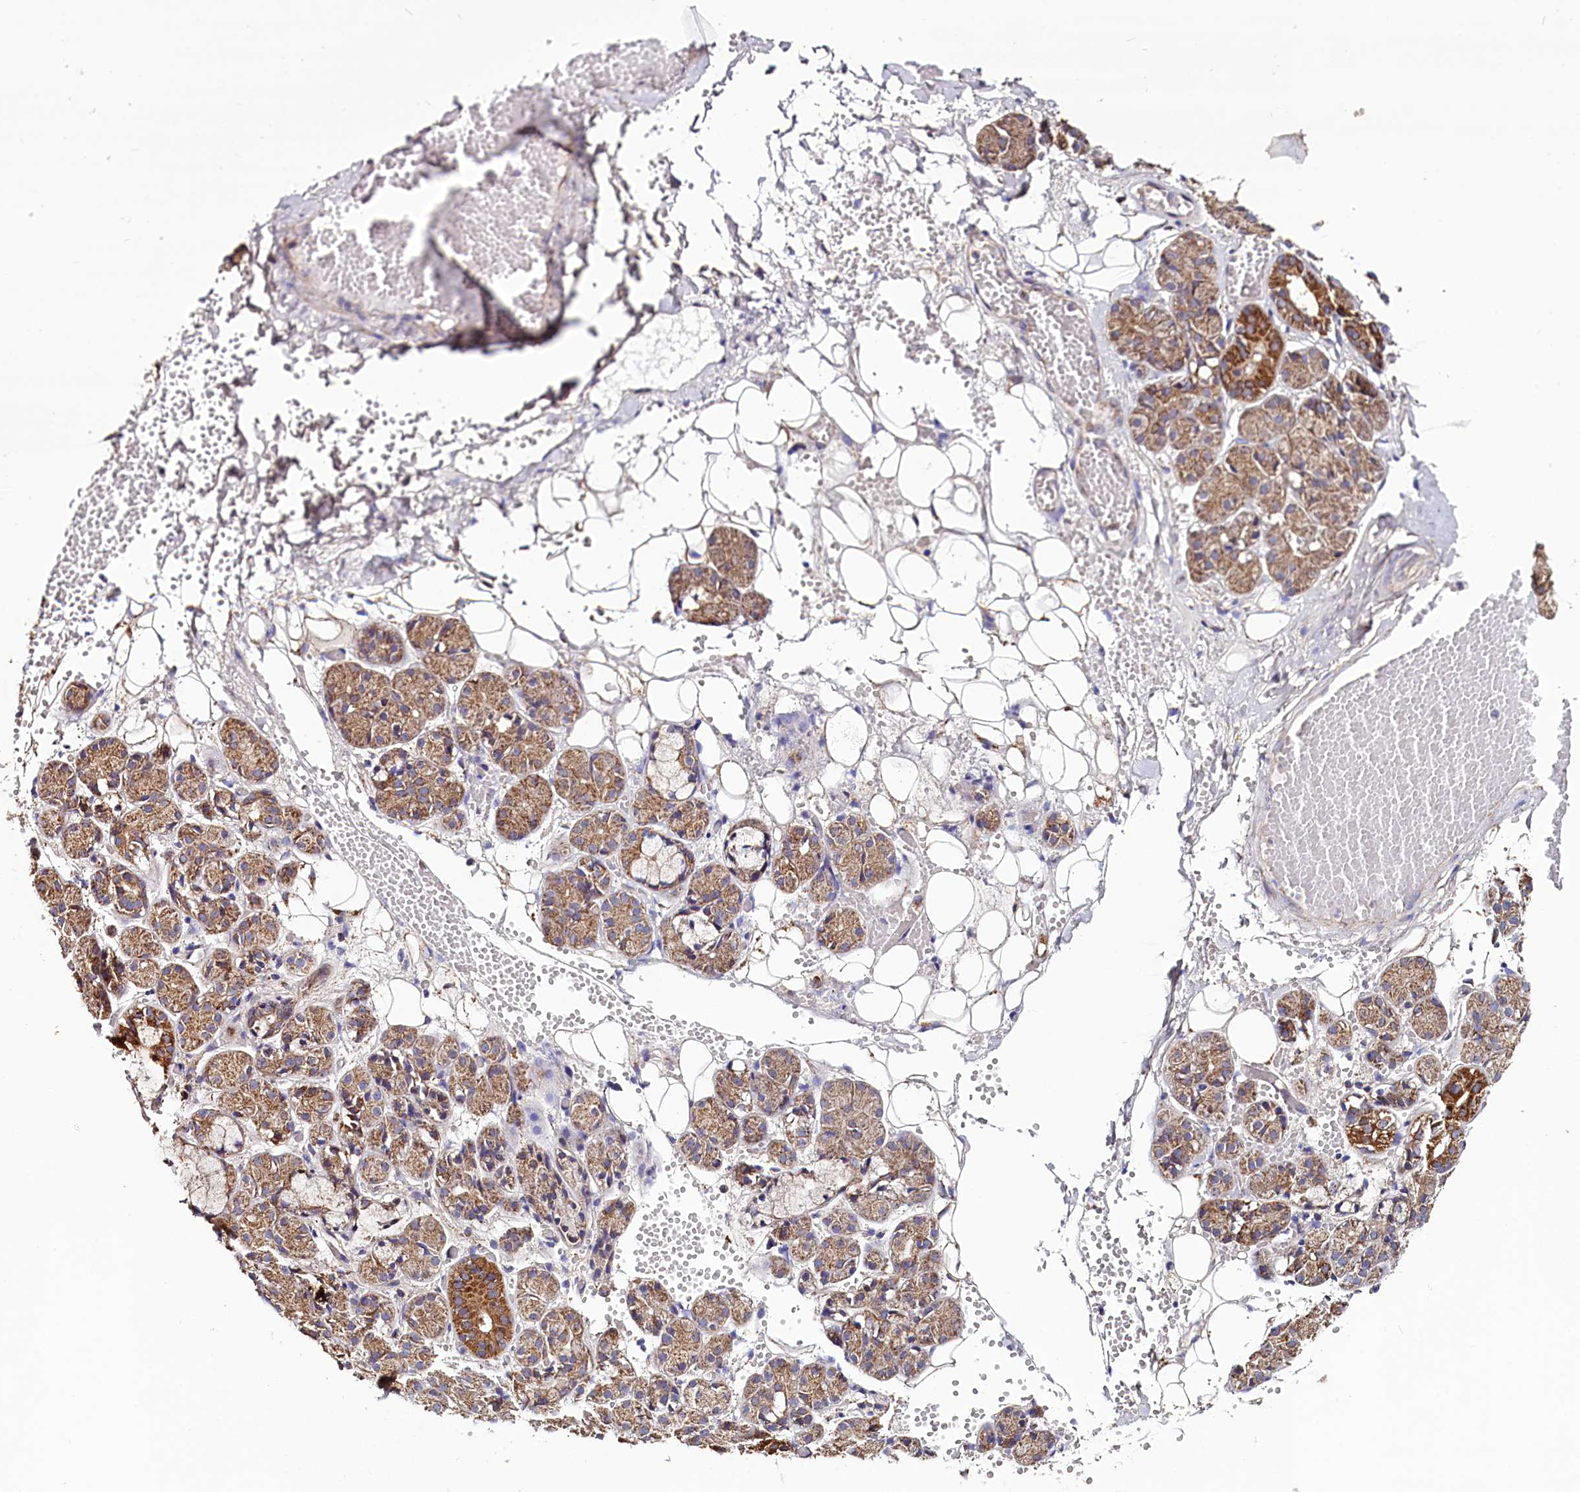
{"staining": {"intensity": "strong", "quantity": "25%-75%", "location": "cytoplasmic/membranous"}, "tissue": "salivary gland", "cell_type": "Glandular cells", "image_type": "normal", "snomed": [{"axis": "morphology", "description": "Normal tissue, NOS"}, {"axis": "topography", "description": "Salivary gland"}], "caption": "About 25%-75% of glandular cells in benign salivary gland show strong cytoplasmic/membranous protein staining as visualized by brown immunohistochemical staining.", "gene": "NUDT15", "patient": {"sex": "male", "age": 63}}